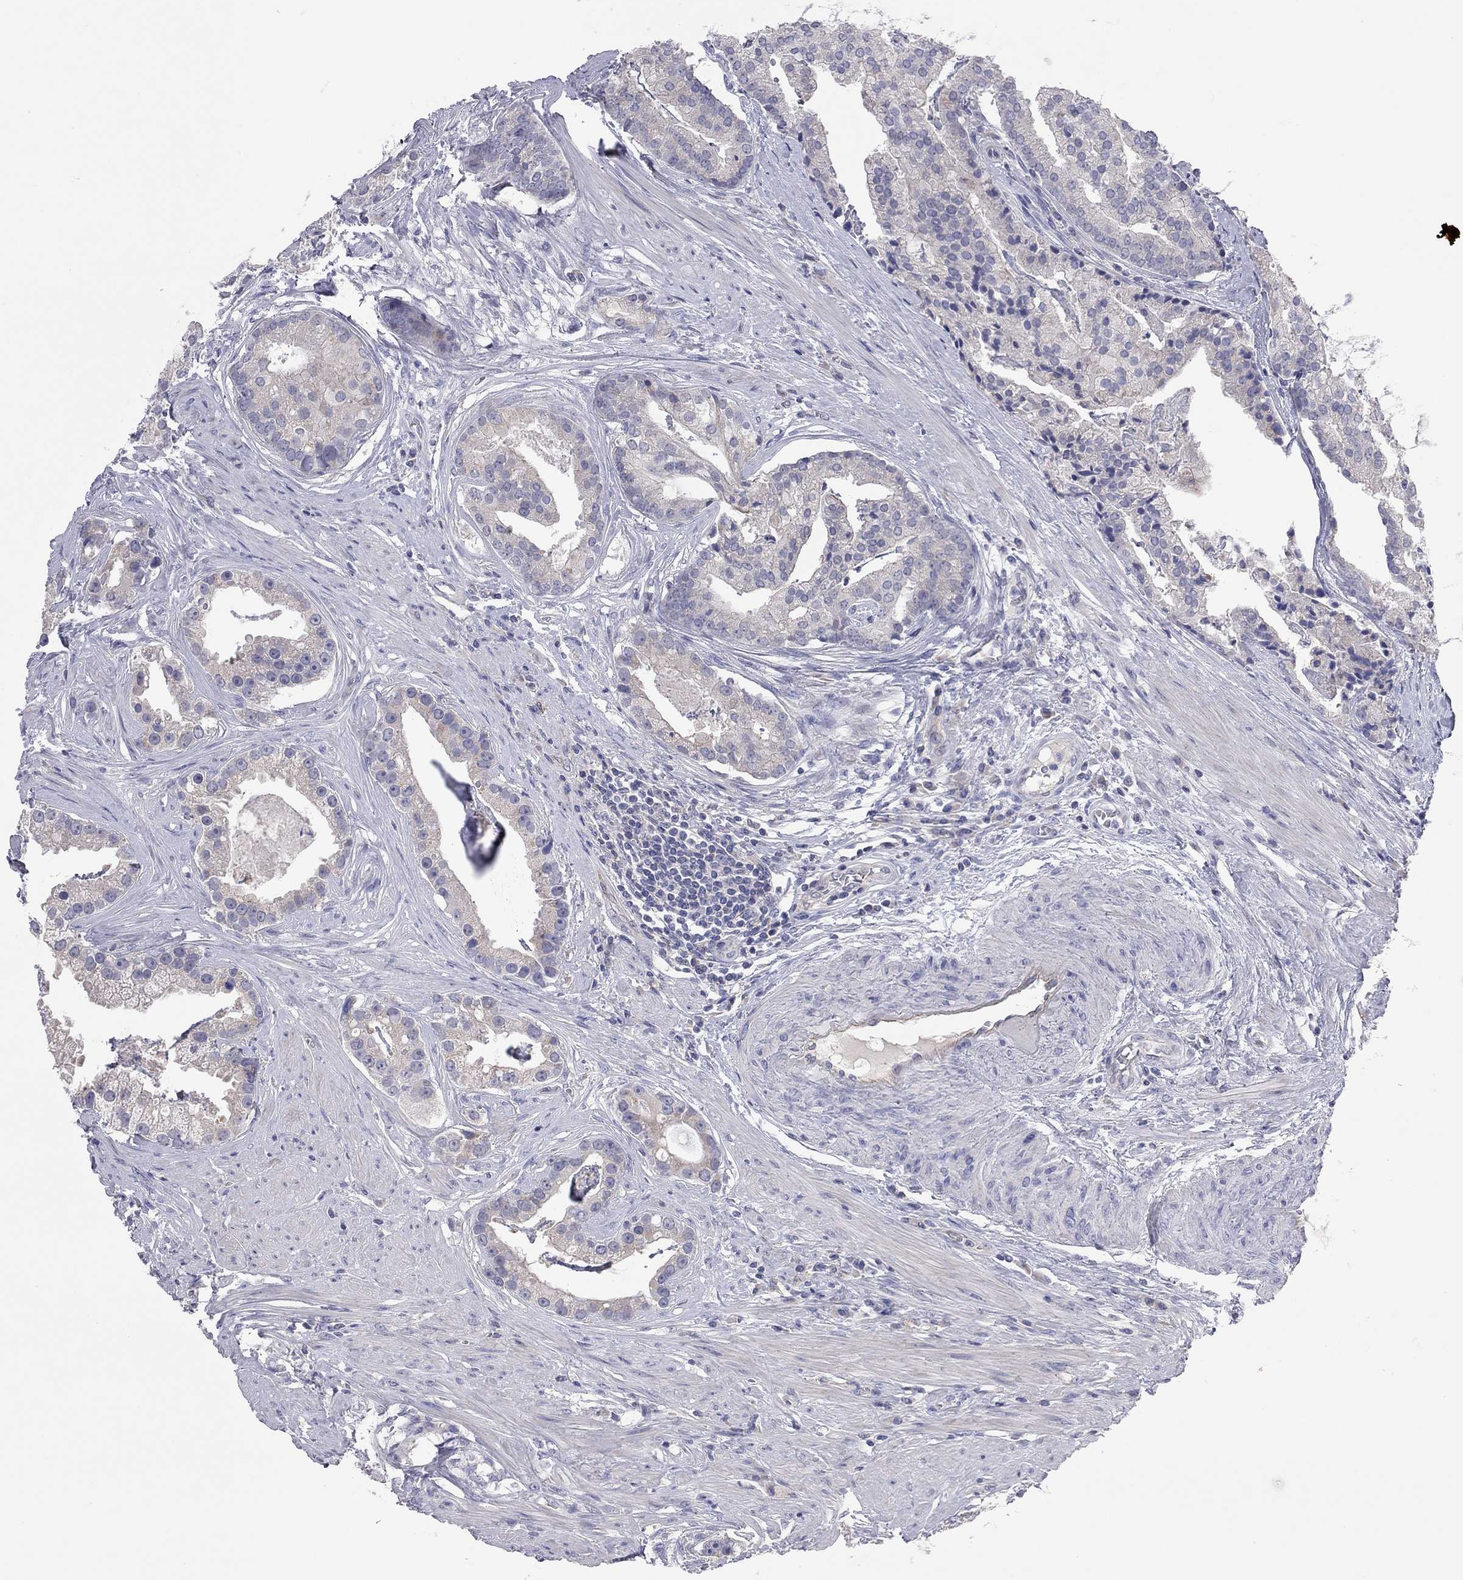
{"staining": {"intensity": "negative", "quantity": "none", "location": "none"}, "tissue": "prostate cancer", "cell_type": "Tumor cells", "image_type": "cancer", "snomed": [{"axis": "morphology", "description": "Adenocarcinoma, NOS"}, {"axis": "topography", "description": "Prostate and seminal vesicle, NOS"}, {"axis": "topography", "description": "Prostate"}], "caption": "A high-resolution photomicrograph shows immunohistochemistry (IHC) staining of prostate cancer (adenocarcinoma), which displays no significant staining in tumor cells.", "gene": "KCNB1", "patient": {"sex": "male", "age": 44}}